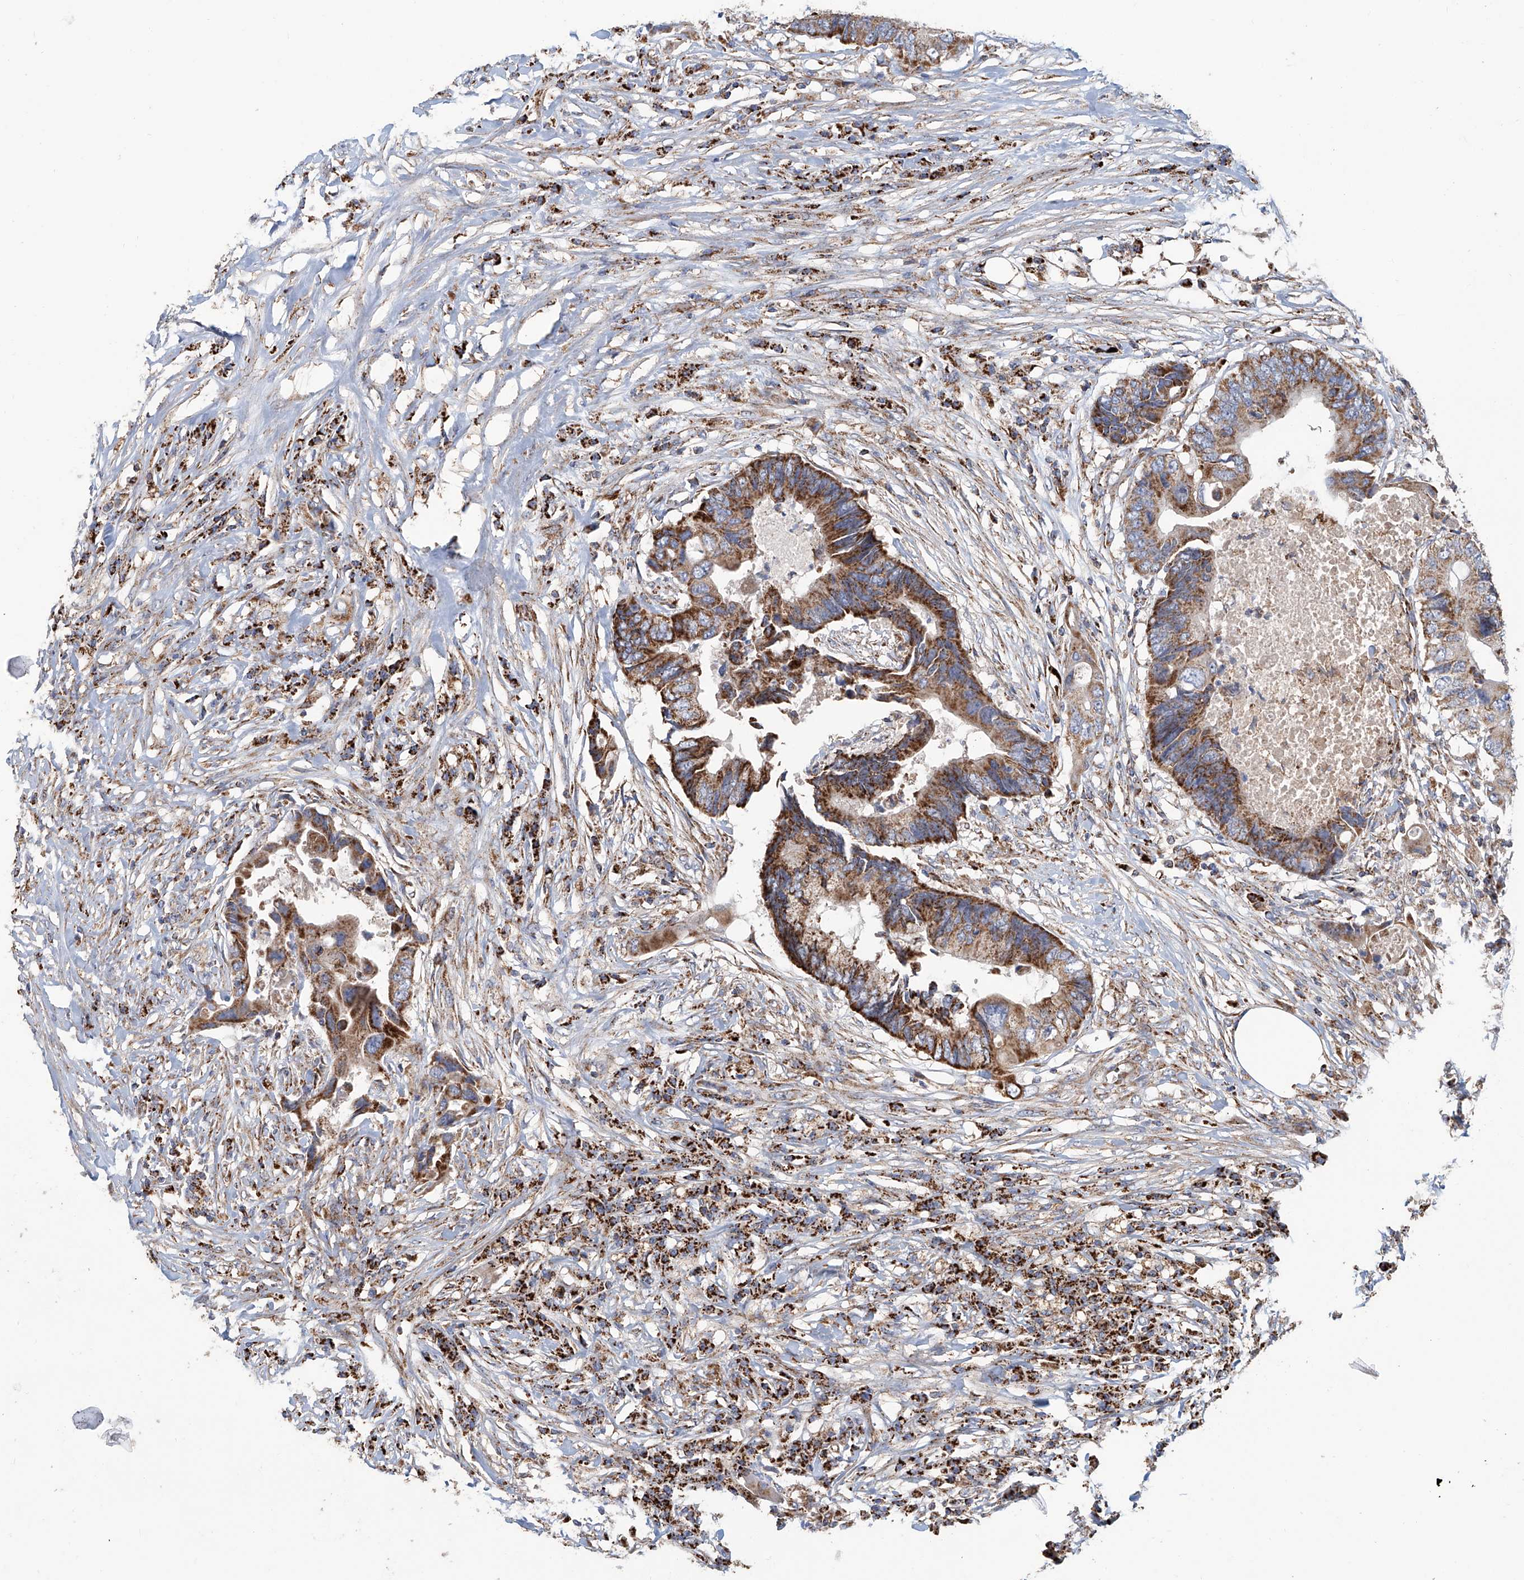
{"staining": {"intensity": "moderate", "quantity": ">75%", "location": "cytoplasmic/membranous"}, "tissue": "colorectal cancer", "cell_type": "Tumor cells", "image_type": "cancer", "snomed": [{"axis": "morphology", "description": "Adenocarcinoma, NOS"}, {"axis": "topography", "description": "Colon"}], "caption": "Protein analysis of colorectal adenocarcinoma tissue displays moderate cytoplasmic/membranous positivity in approximately >75% of tumor cells.", "gene": "MCL1", "patient": {"sex": "male", "age": 71}}